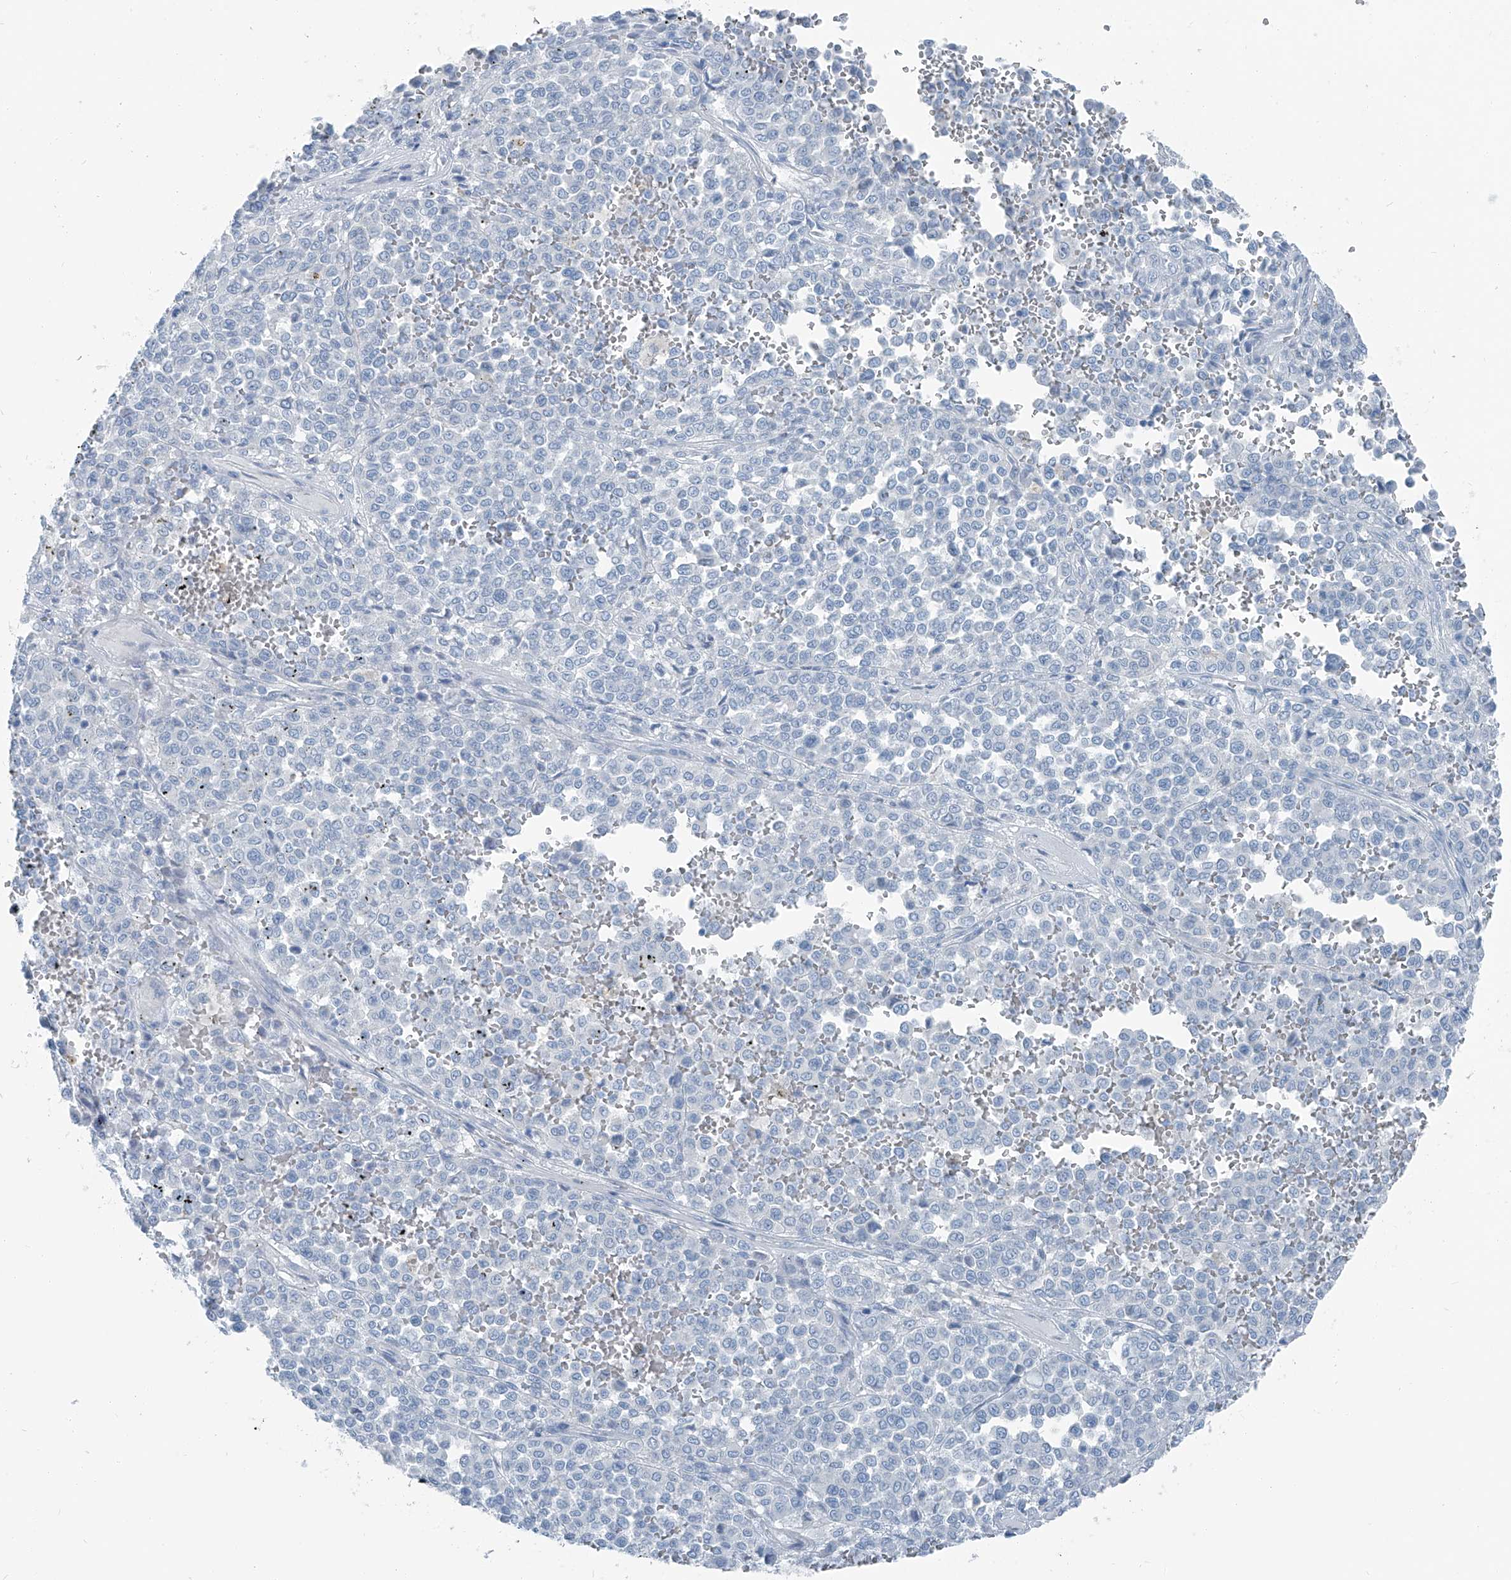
{"staining": {"intensity": "negative", "quantity": "none", "location": "none"}, "tissue": "melanoma", "cell_type": "Tumor cells", "image_type": "cancer", "snomed": [{"axis": "morphology", "description": "Malignant melanoma, Metastatic site"}, {"axis": "topography", "description": "Pancreas"}], "caption": "IHC of human malignant melanoma (metastatic site) demonstrates no positivity in tumor cells.", "gene": "RGN", "patient": {"sex": "female", "age": 30}}